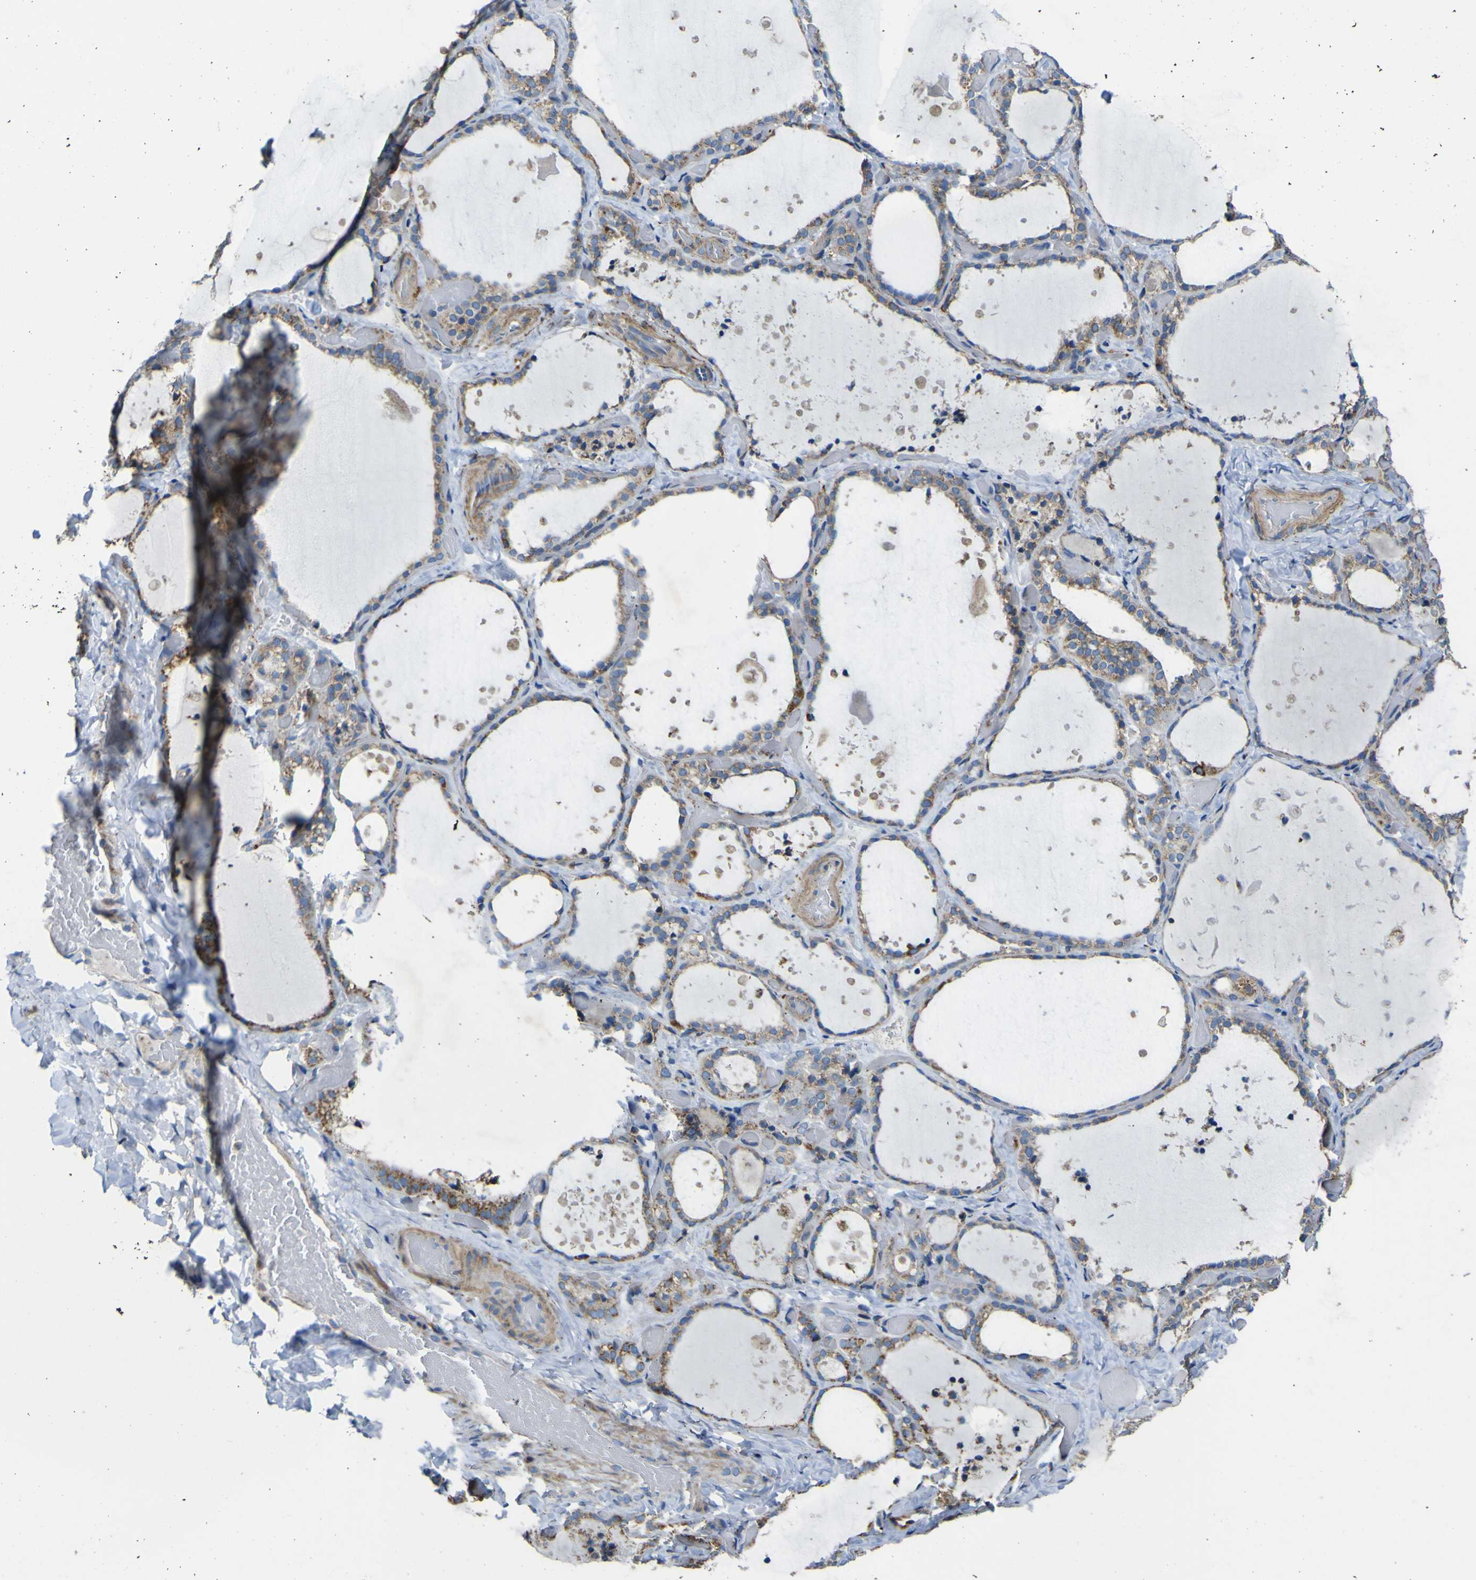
{"staining": {"intensity": "moderate", "quantity": "25%-75%", "location": "cytoplasmic/membranous"}, "tissue": "thyroid gland", "cell_type": "Glandular cells", "image_type": "normal", "snomed": [{"axis": "morphology", "description": "Normal tissue, NOS"}, {"axis": "topography", "description": "Thyroid gland"}], "caption": "Immunohistochemical staining of benign thyroid gland shows 25%-75% levels of moderate cytoplasmic/membranous protein staining in approximately 25%-75% of glandular cells.", "gene": "ALDH18A1", "patient": {"sex": "female", "age": 44}}